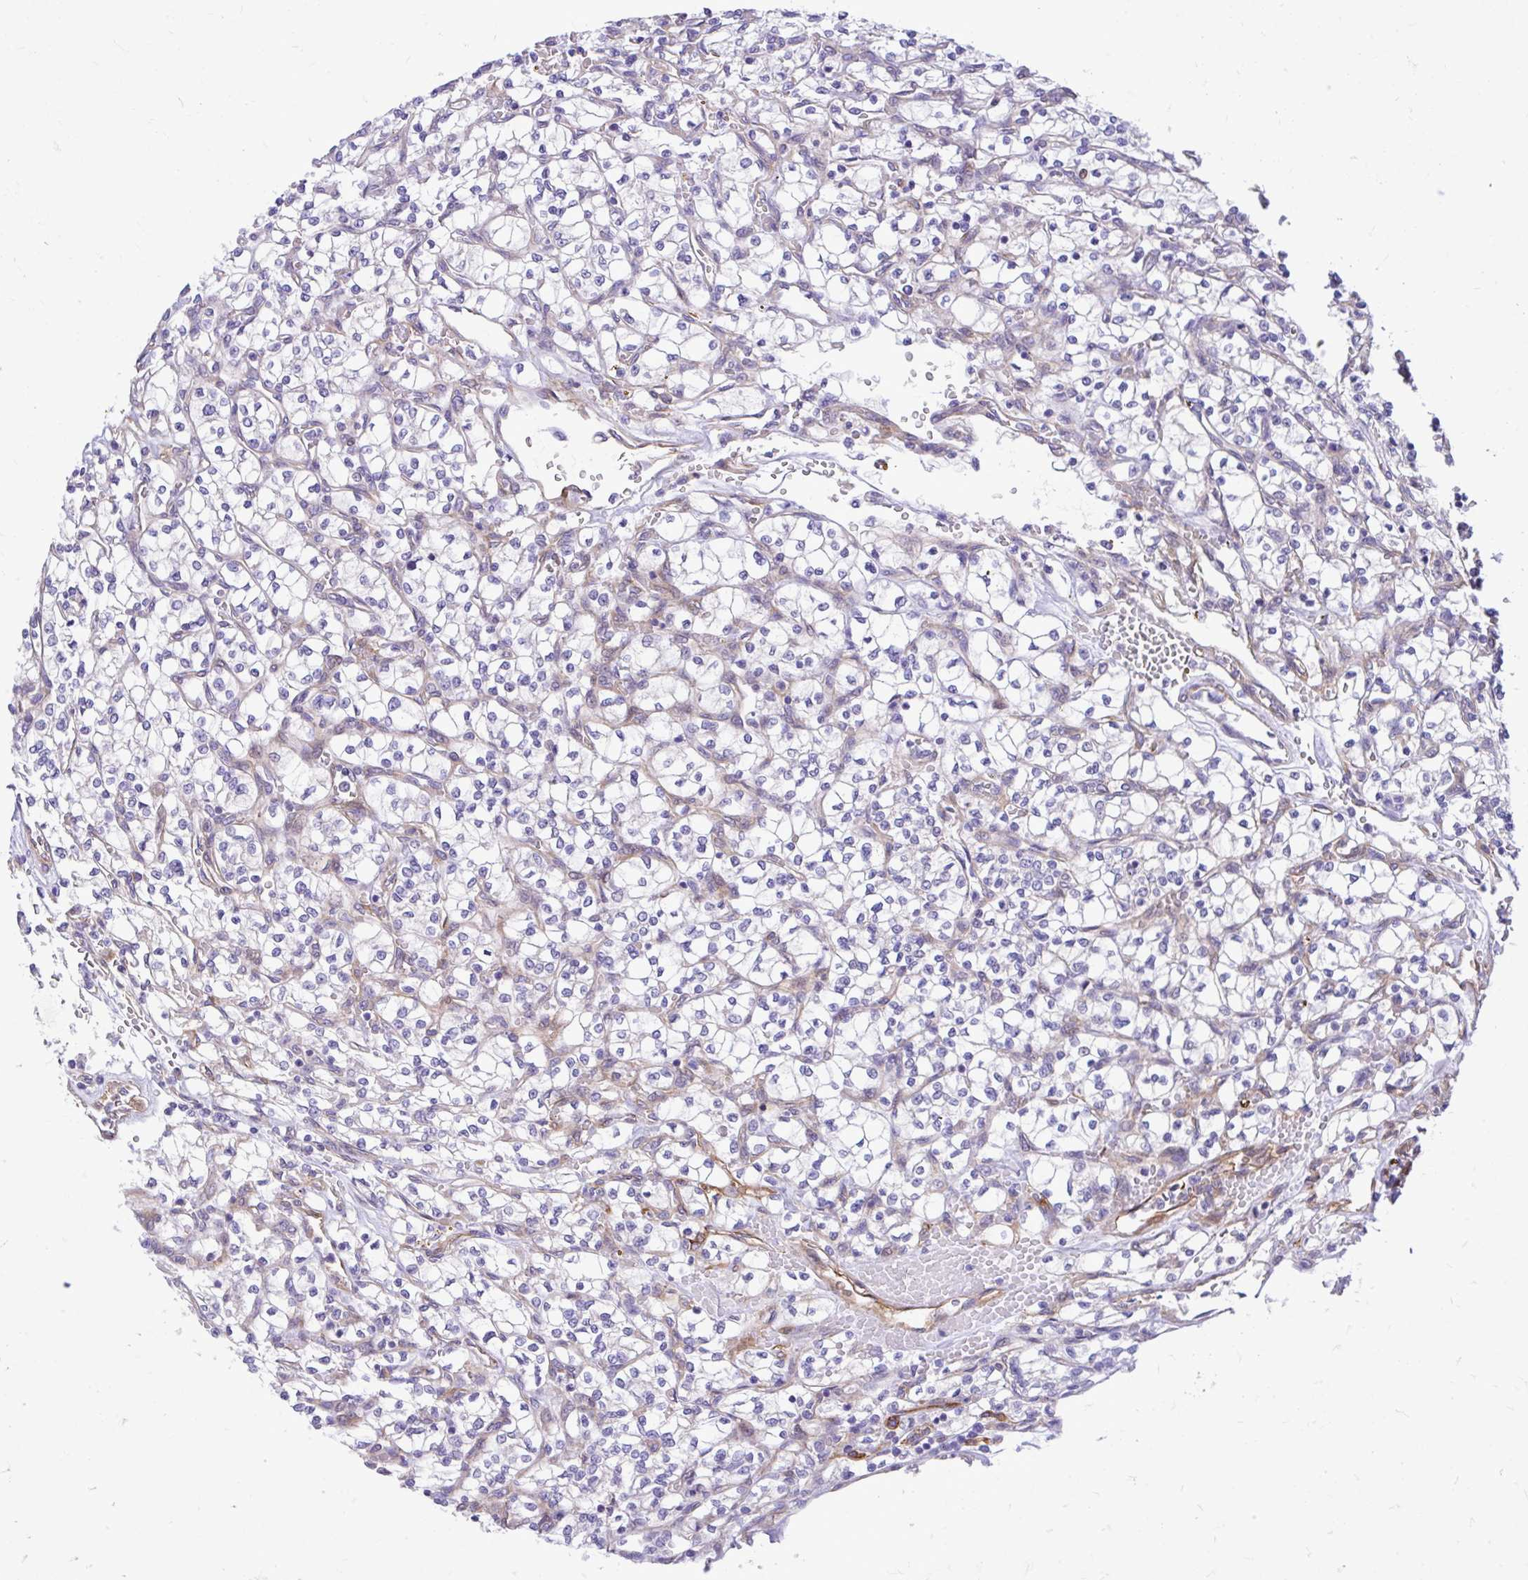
{"staining": {"intensity": "negative", "quantity": "none", "location": "none"}, "tissue": "renal cancer", "cell_type": "Tumor cells", "image_type": "cancer", "snomed": [{"axis": "morphology", "description": "Adenocarcinoma, NOS"}, {"axis": "topography", "description": "Kidney"}], "caption": "The immunohistochemistry (IHC) photomicrograph has no significant staining in tumor cells of renal cancer tissue. (DAB immunohistochemistry (IHC) visualized using brightfield microscopy, high magnification).", "gene": "ESPNL", "patient": {"sex": "female", "age": 64}}